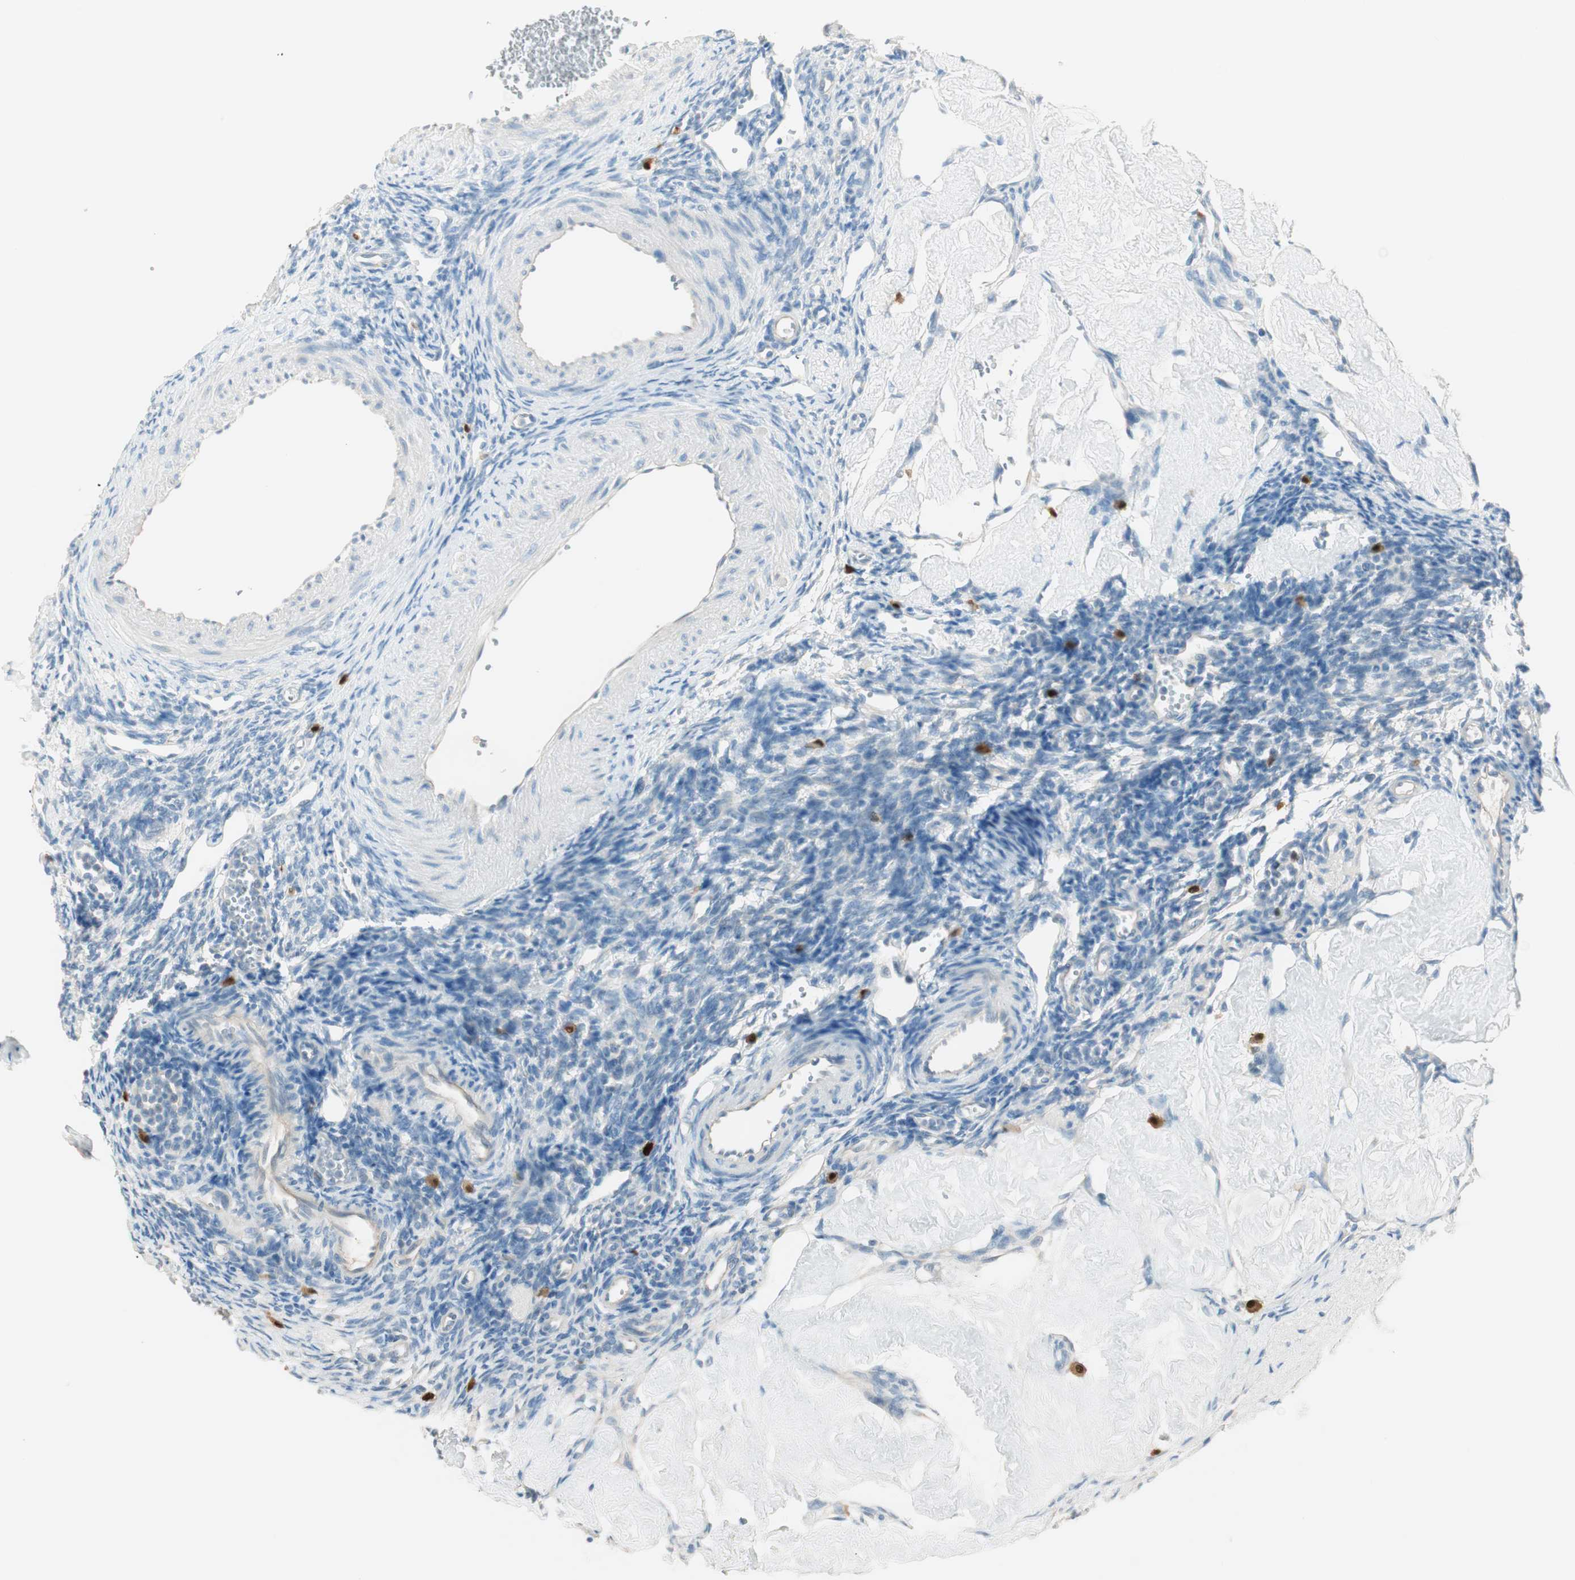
{"staining": {"intensity": "negative", "quantity": "none", "location": "none"}, "tissue": "ovary", "cell_type": "Ovarian stroma cells", "image_type": "normal", "snomed": [{"axis": "morphology", "description": "Normal tissue, NOS"}, {"axis": "topography", "description": "Ovary"}], "caption": "Immunohistochemistry (IHC) photomicrograph of unremarkable ovary: human ovary stained with DAB (3,3'-diaminobenzidine) displays no significant protein staining in ovarian stroma cells. (IHC, brightfield microscopy, high magnification).", "gene": "HPGD", "patient": {"sex": "female", "age": 33}}